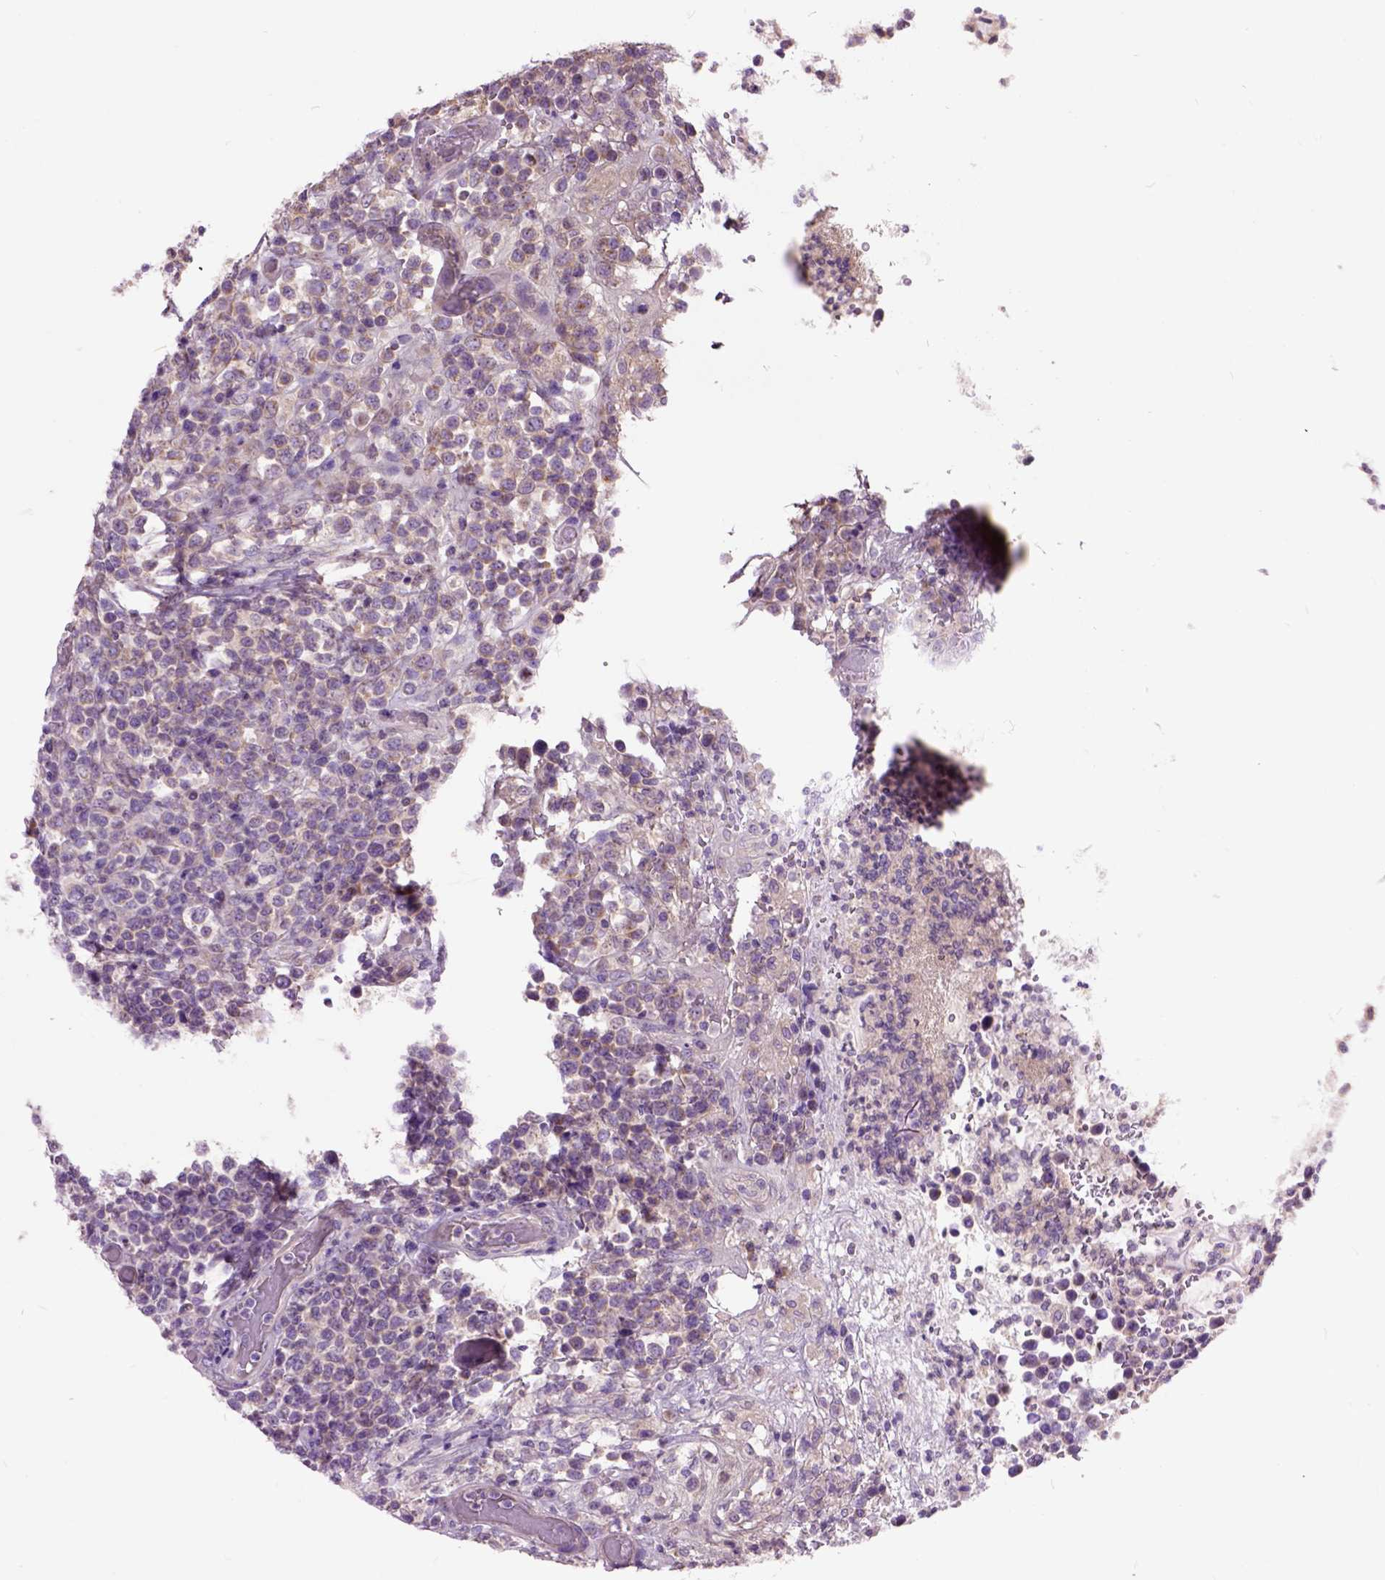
{"staining": {"intensity": "negative", "quantity": "none", "location": "none"}, "tissue": "lymphoma", "cell_type": "Tumor cells", "image_type": "cancer", "snomed": [{"axis": "morphology", "description": "Malignant lymphoma, non-Hodgkin's type, High grade"}, {"axis": "topography", "description": "Soft tissue"}], "caption": "There is no significant positivity in tumor cells of malignant lymphoma, non-Hodgkin's type (high-grade).", "gene": "MAPT", "patient": {"sex": "female", "age": 56}}